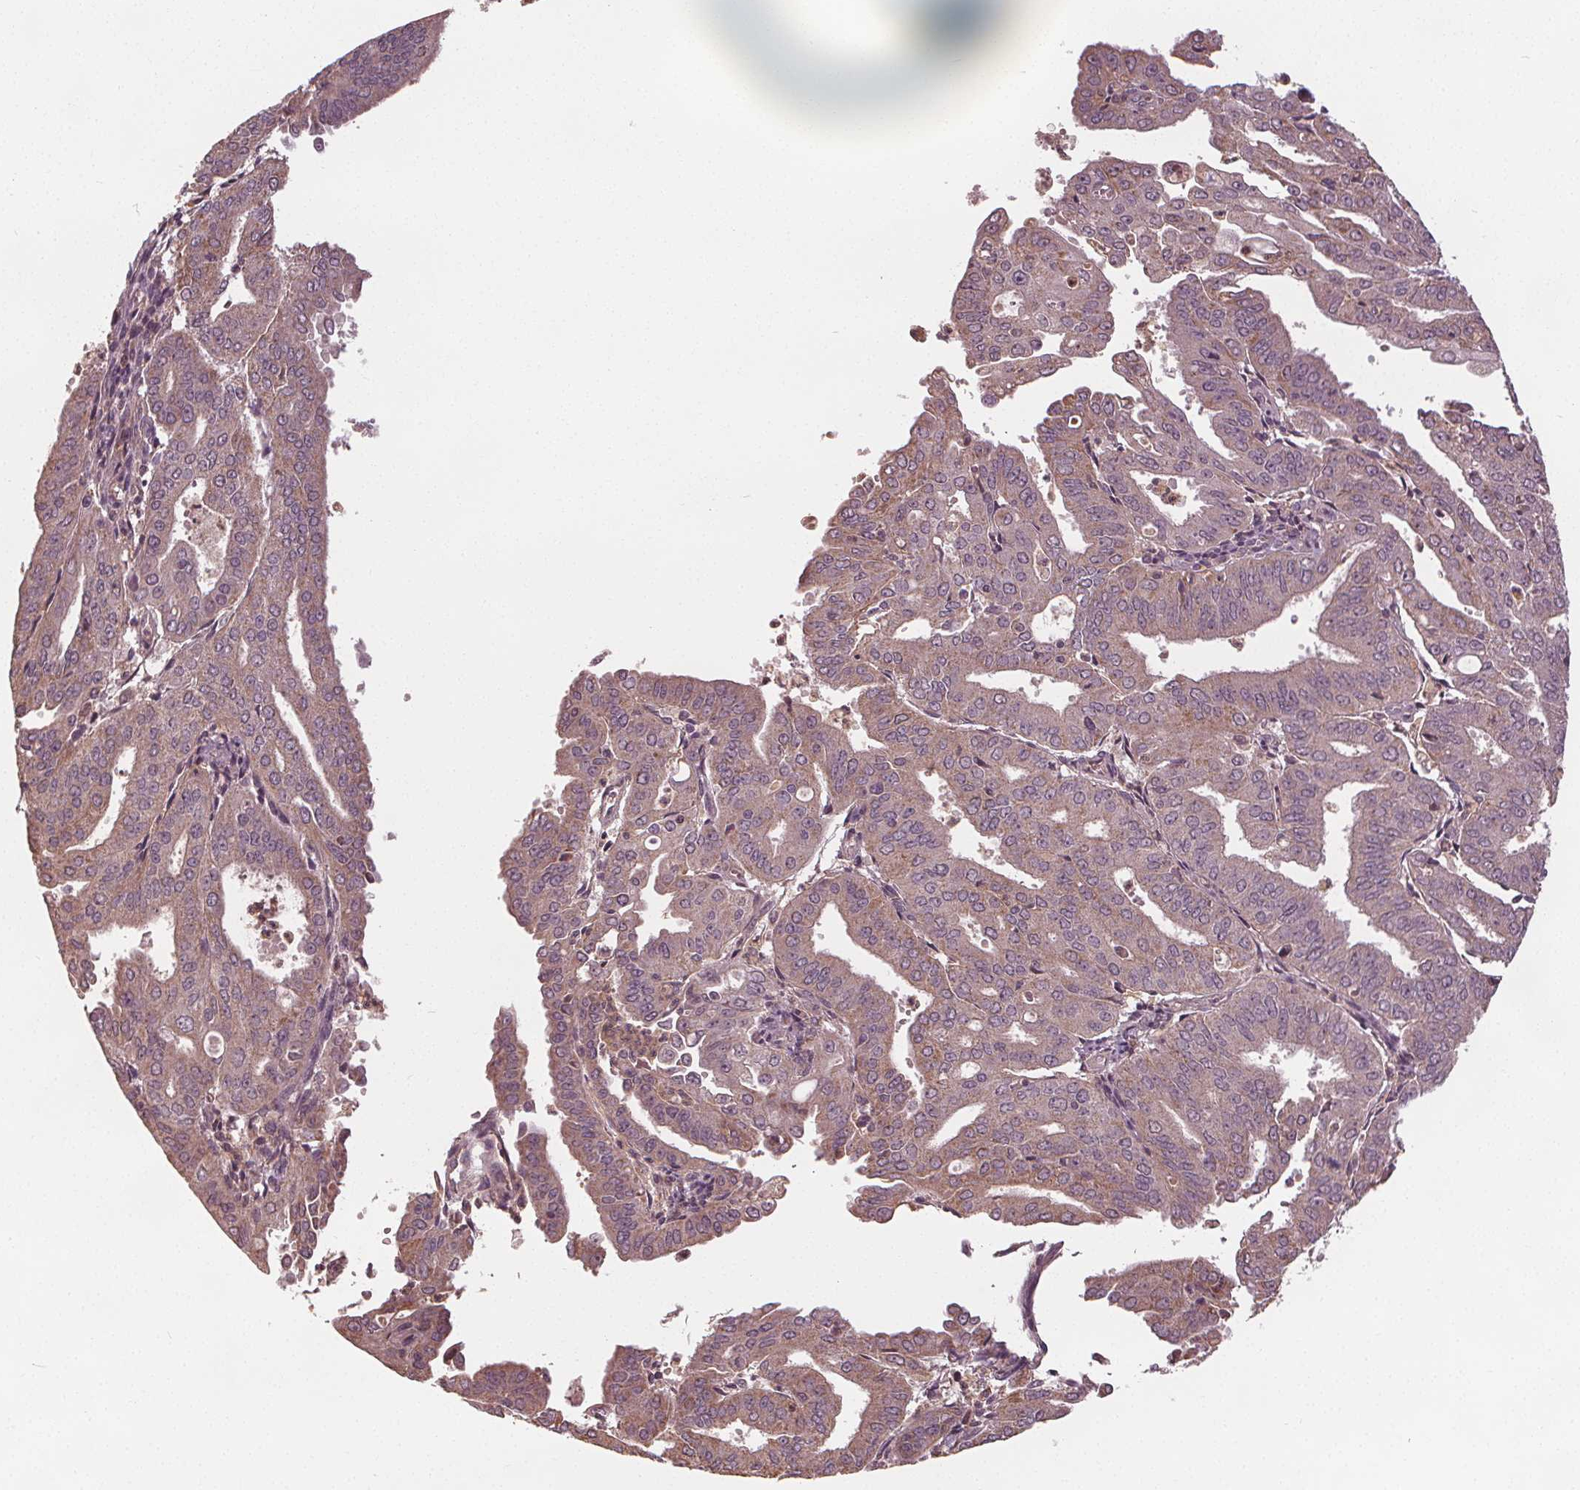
{"staining": {"intensity": "weak", "quantity": ">75%", "location": "cytoplasmic/membranous"}, "tissue": "cervical cancer", "cell_type": "Tumor cells", "image_type": "cancer", "snomed": [{"axis": "morphology", "description": "Adenocarcinoma, NOS"}, {"axis": "topography", "description": "Cervix"}], "caption": "Human cervical adenocarcinoma stained with a protein marker reveals weak staining in tumor cells.", "gene": "GNB2", "patient": {"sex": "female", "age": 56}}